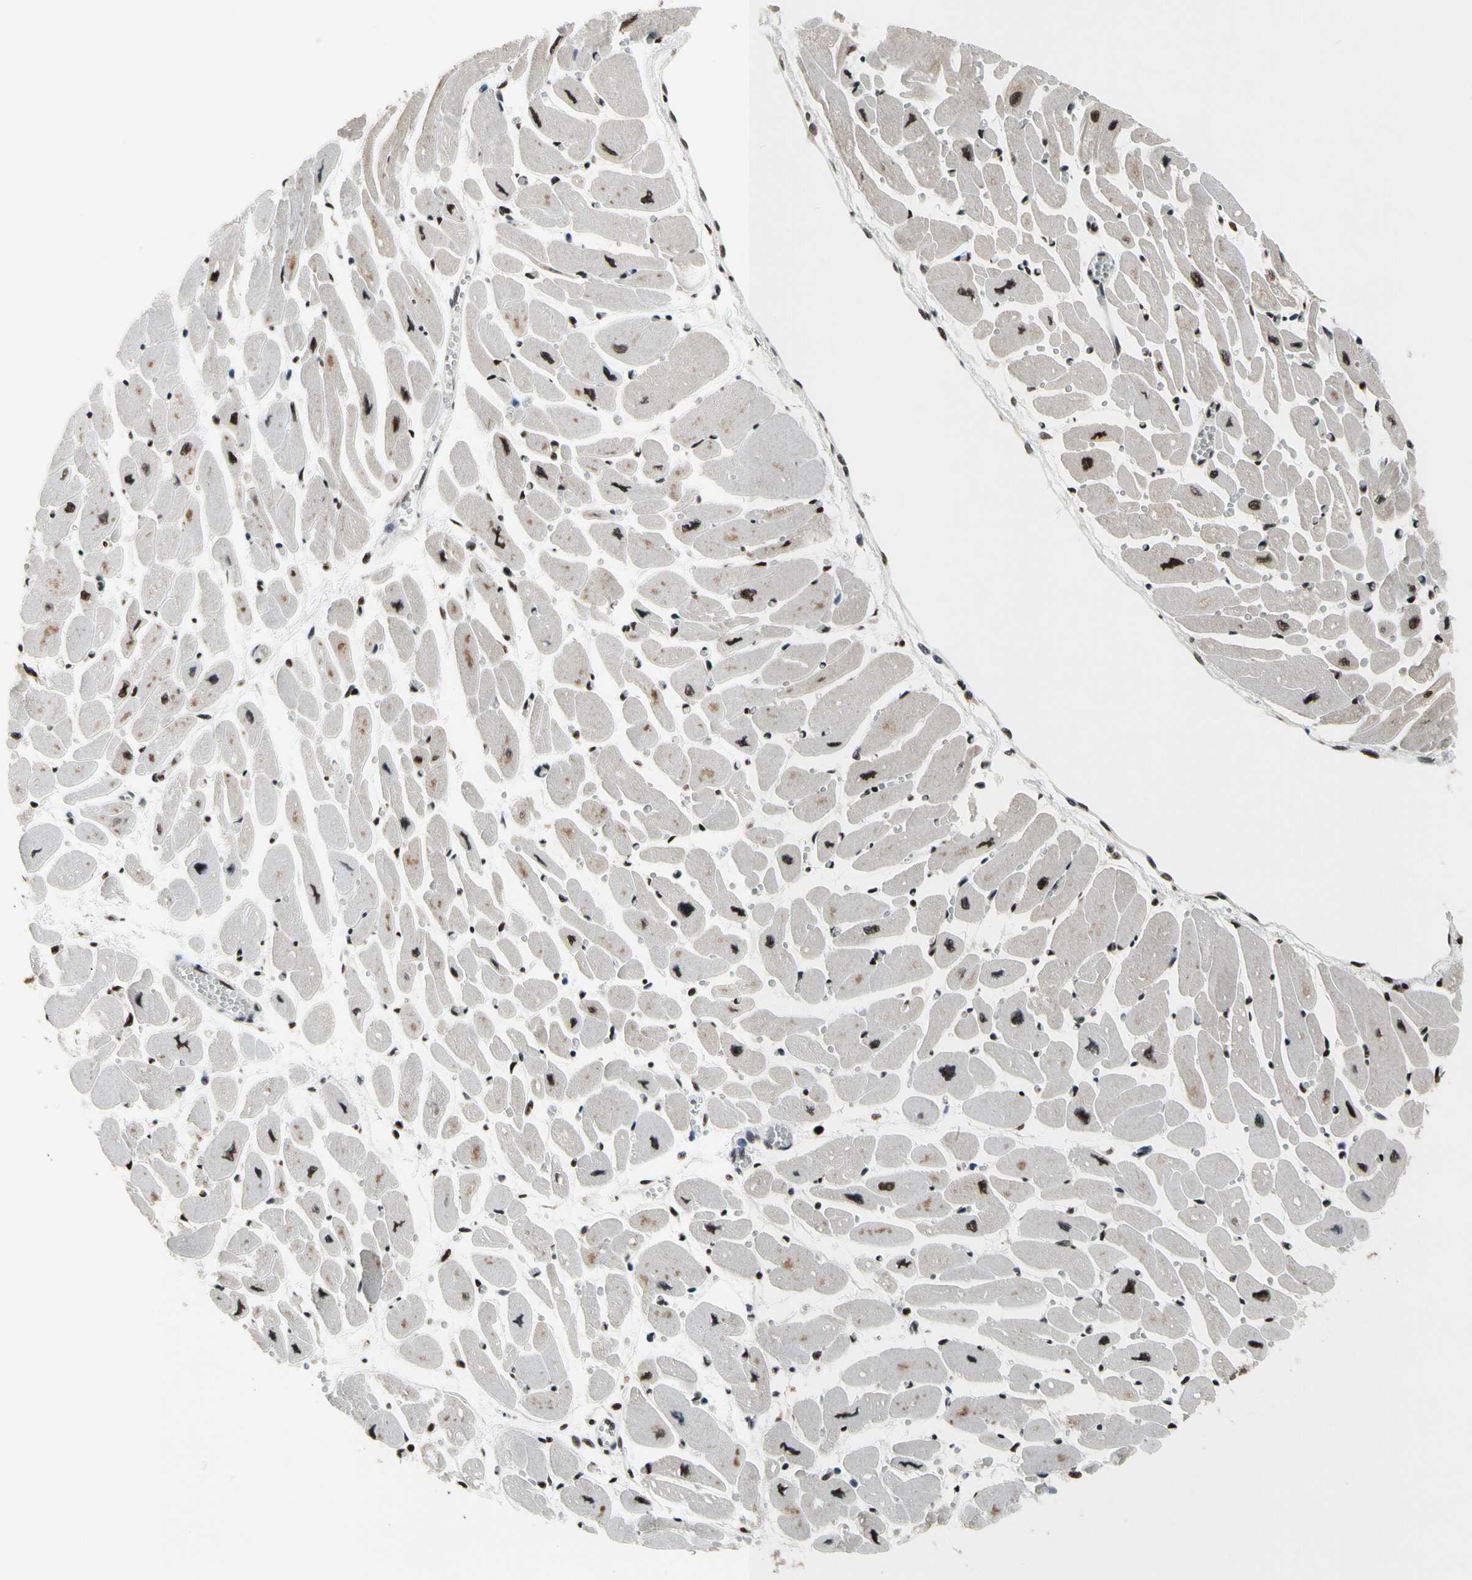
{"staining": {"intensity": "strong", "quantity": ">75%", "location": "cytoplasmic/membranous,nuclear"}, "tissue": "heart muscle", "cell_type": "Cardiomyocytes", "image_type": "normal", "snomed": [{"axis": "morphology", "description": "Normal tissue, NOS"}, {"axis": "topography", "description": "Heart"}], "caption": "Heart muscle stained with IHC shows strong cytoplasmic/membranous,nuclear staining in approximately >75% of cardiomyocytes.", "gene": "RECQL", "patient": {"sex": "female", "age": 54}}